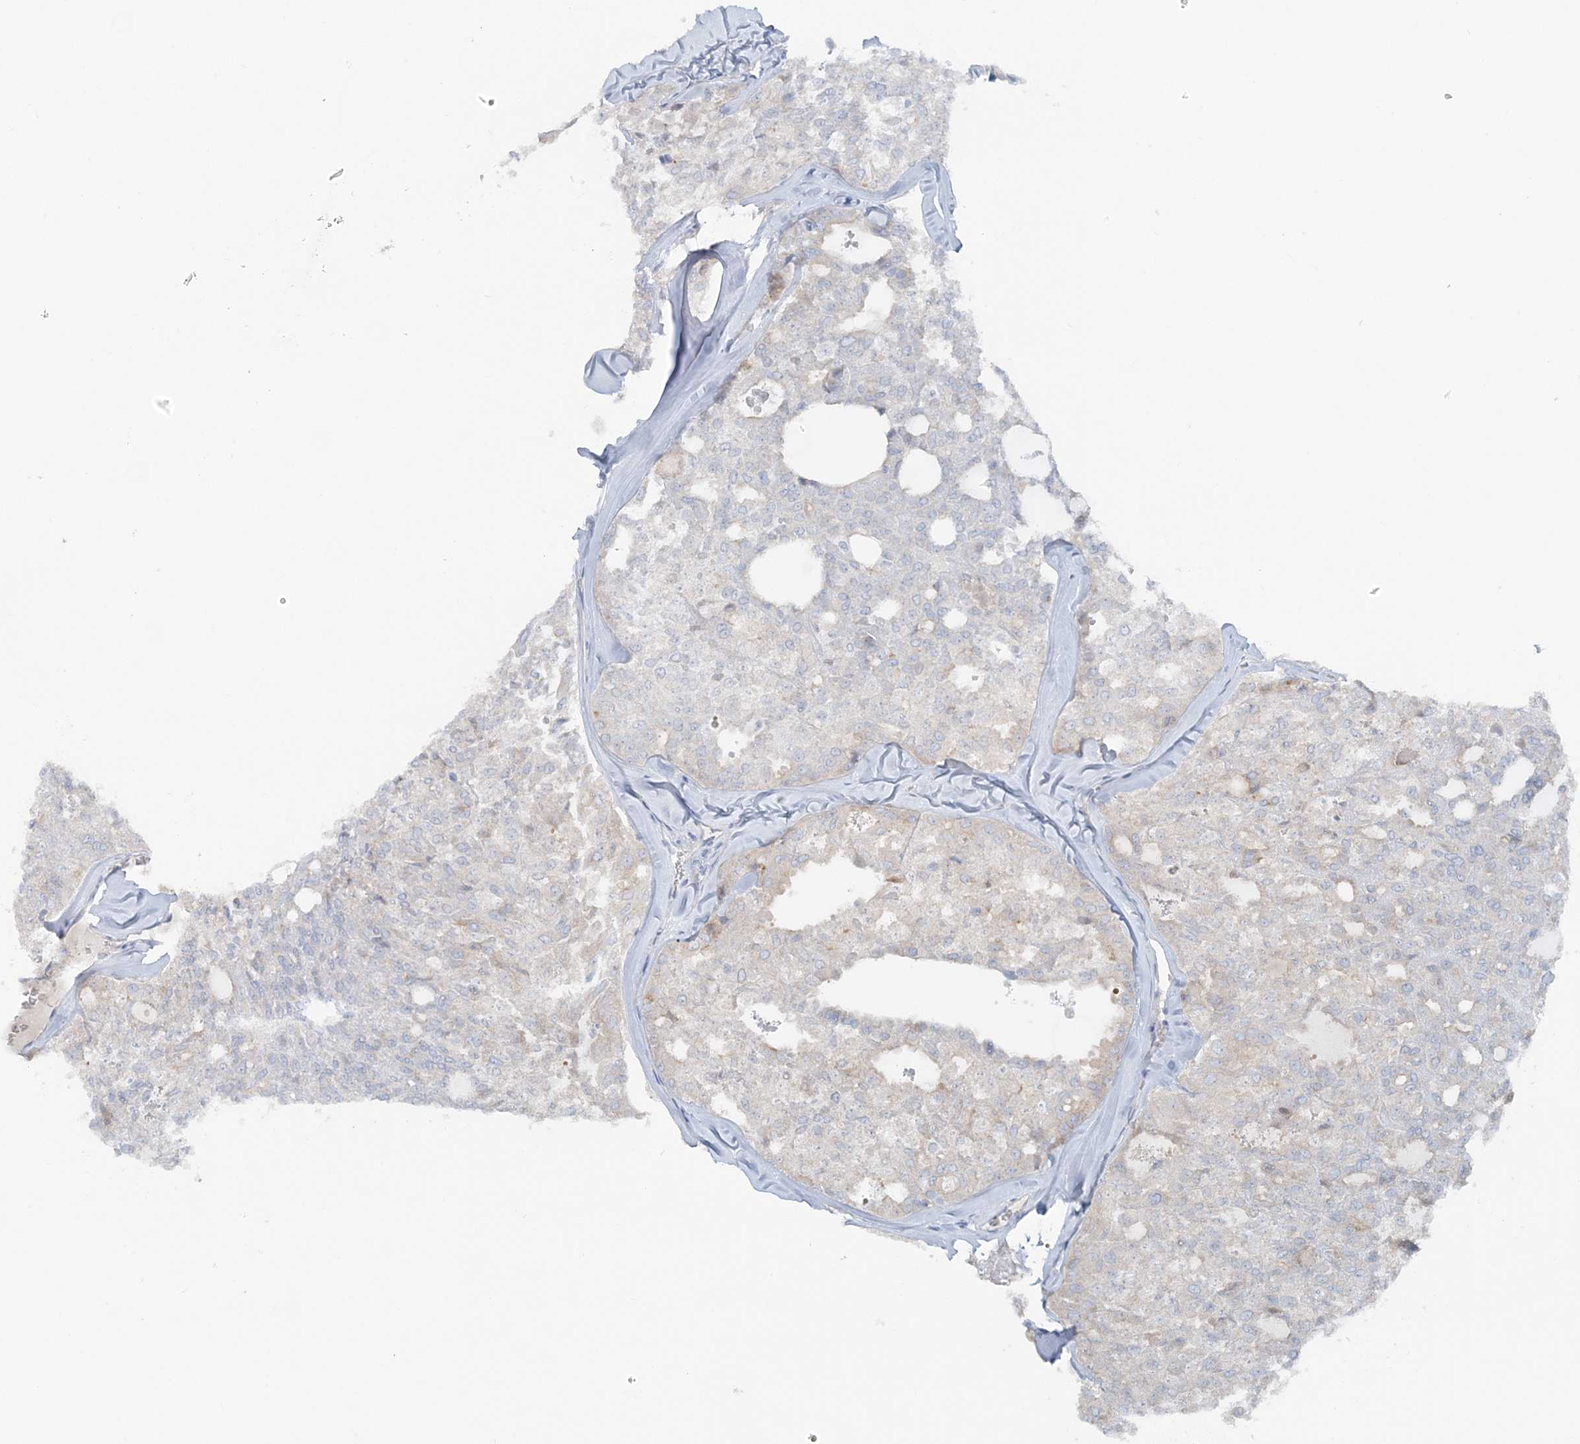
{"staining": {"intensity": "weak", "quantity": "<25%", "location": "cytoplasmic/membranous"}, "tissue": "thyroid cancer", "cell_type": "Tumor cells", "image_type": "cancer", "snomed": [{"axis": "morphology", "description": "Follicular adenoma carcinoma, NOS"}, {"axis": "topography", "description": "Thyroid gland"}], "caption": "Thyroid cancer was stained to show a protein in brown. There is no significant expression in tumor cells.", "gene": "ATP11A", "patient": {"sex": "male", "age": 75}}